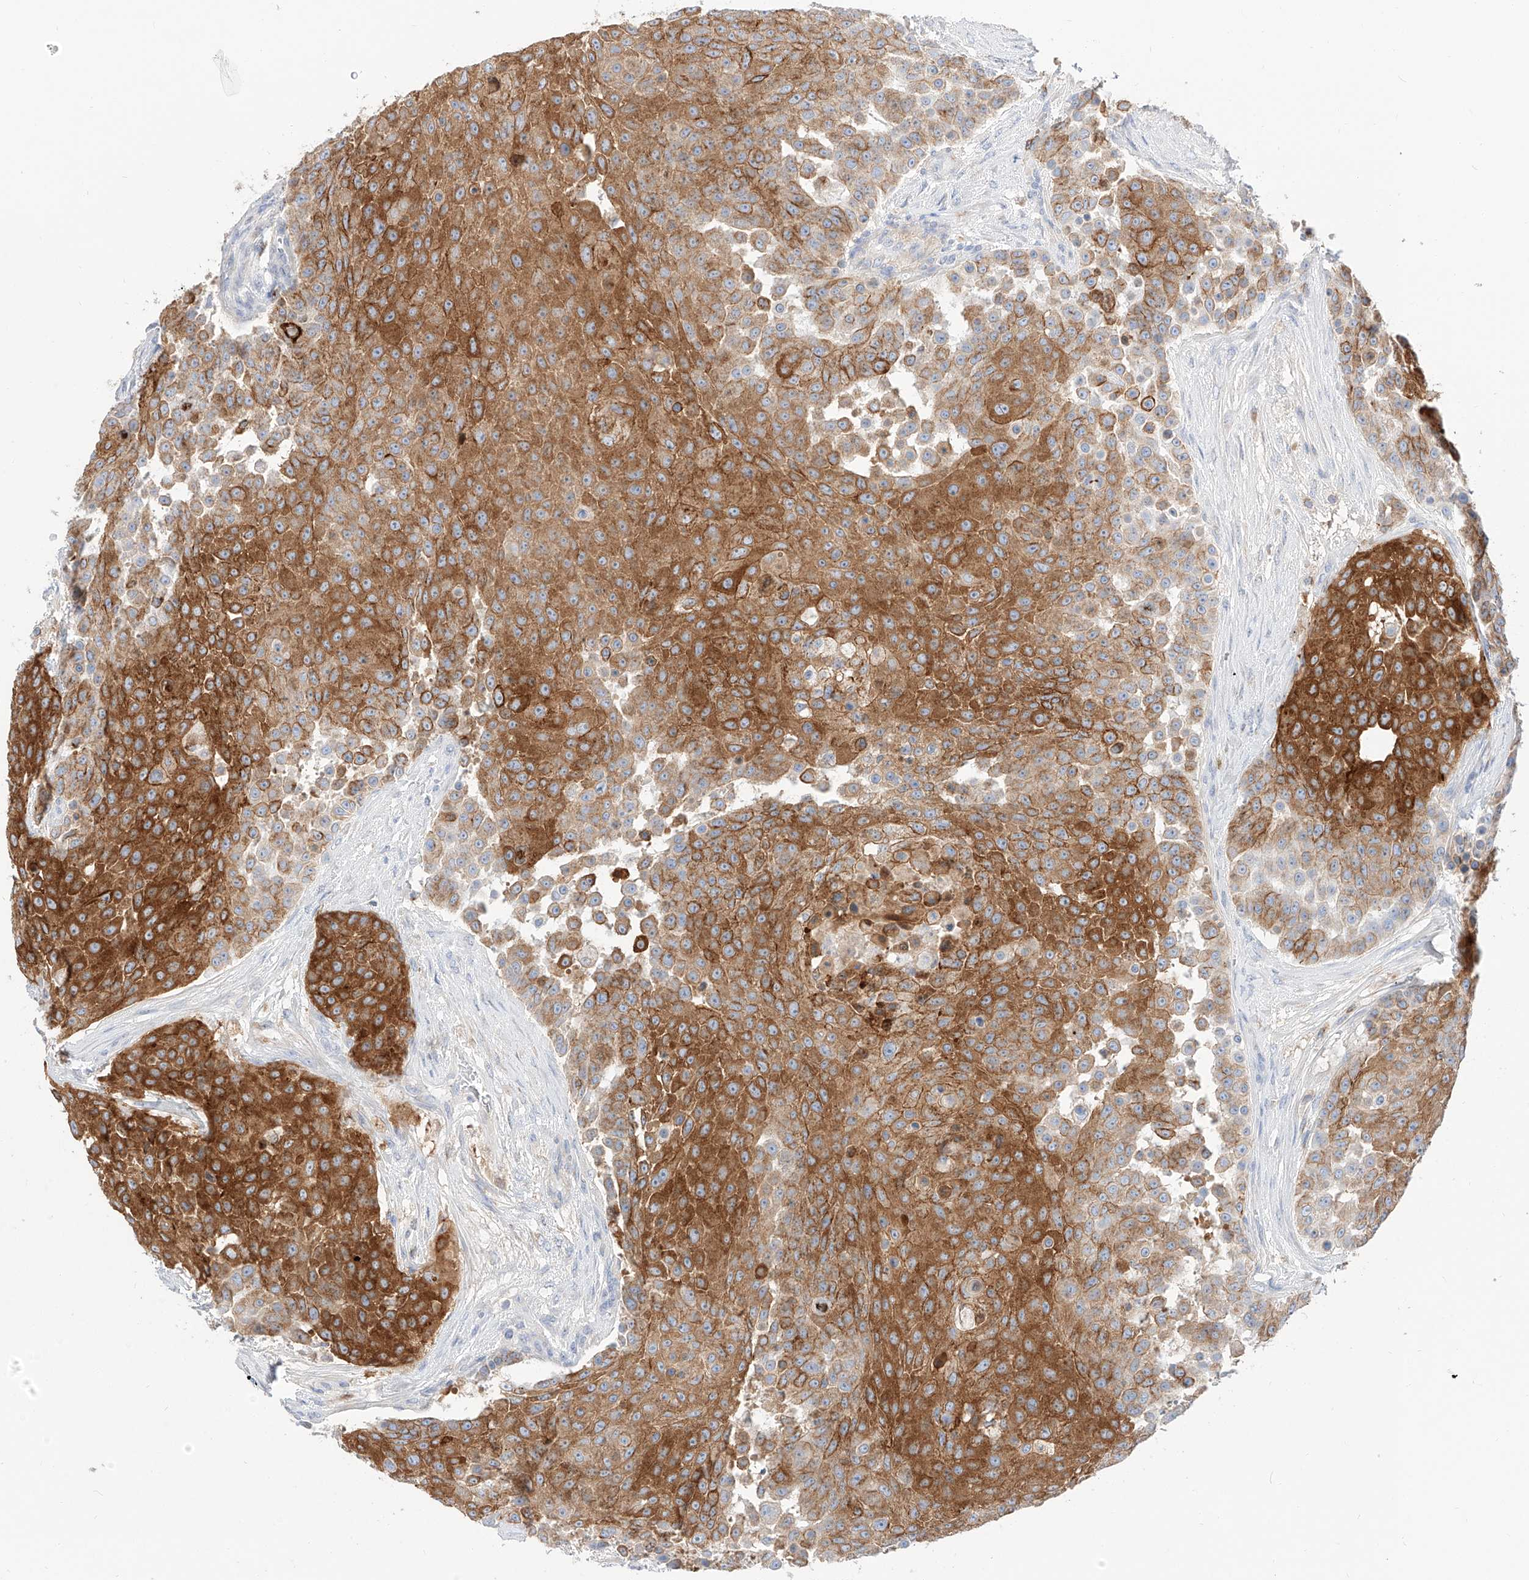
{"staining": {"intensity": "strong", "quantity": ">75%", "location": "cytoplasmic/membranous"}, "tissue": "urothelial cancer", "cell_type": "Tumor cells", "image_type": "cancer", "snomed": [{"axis": "morphology", "description": "Urothelial carcinoma, High grade"}, {"axis": "topography", "description": "Urinary bladder"}], "caption": "High-grade urothelial carcinoma stained with a brown dye reveals strong cytoplasmic/membranous positive staining in approximately >75% of tumor cells.", "gene": "MAP7", "patient": {"sex": "female", "age": 63}}